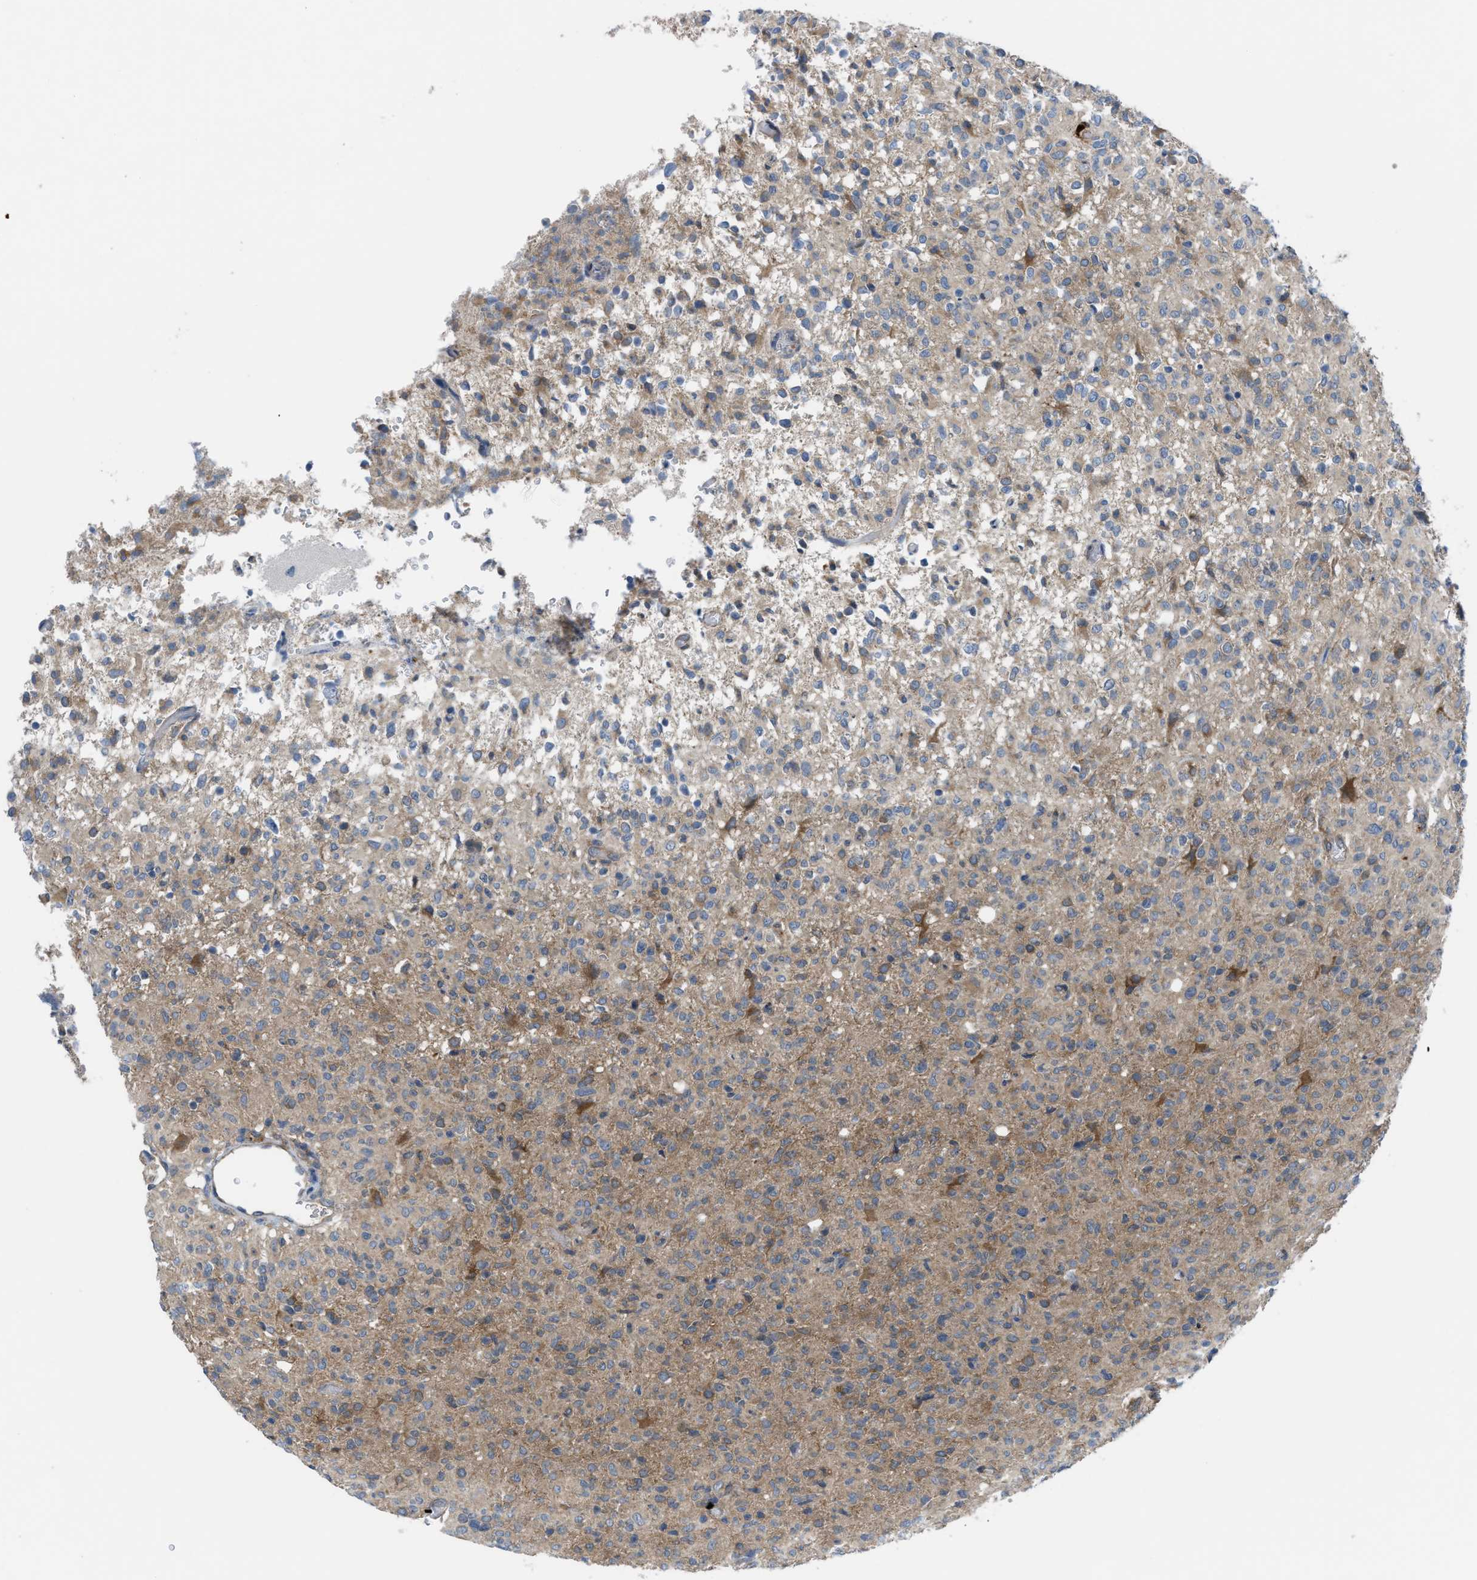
{"staining": {"intensity": "moderate", "quantity": ">75%", "location": "cytoplasmic/membranous"}, "tissue": "glioma", "cell_type": "Tumor cells", "image_type": "cancer", "snomed": [{"axis": "morphology", "description": "Glioma, malignant, High grade"}, {"axis": "topography", "description": "Brain"}], "caption": "Malignant glioma (high-grade) stained with a brown dye reveals moderate cytoplasmic/membranous positive staining in about >75% of tumor cells.", "gene": "BAZ2B", "patient": {"sex": "female", "age": 57}}